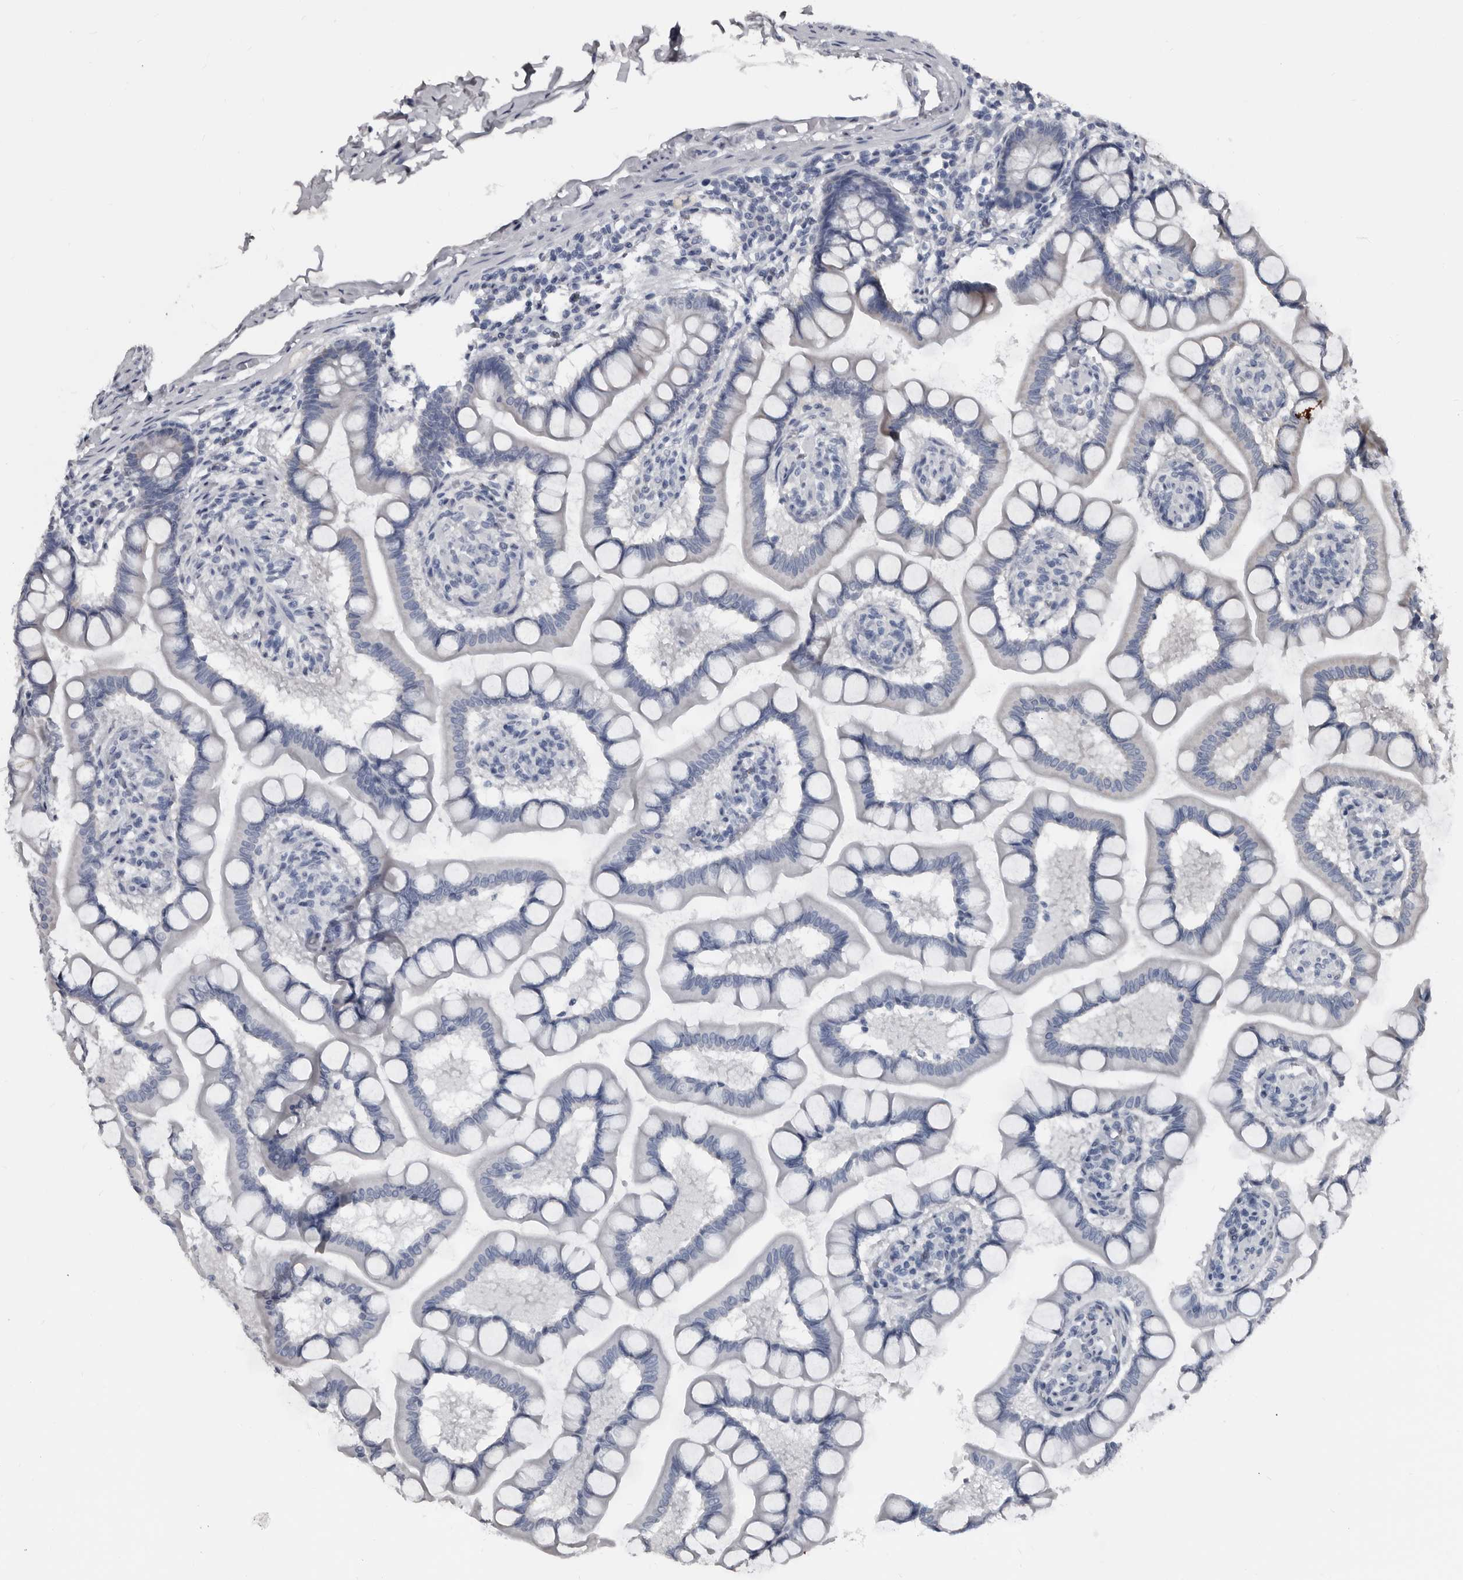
{"staining": {"intensity": "moderate", "quantity": "25%-75%", "location": "cytoplasmic/membranous"}, "tissue": "small intestine", "cell_type": "Glandular cells", "image_type": "normal", "snomed": [{"axis": "morphology", "description": "Normal tissue, NOS"}, {"axis": "topography", "description": "Small intestine"}], "caption": "A histopathology image showing moderate cytoplasmic/membranous staining in about 25%-75% of glandular cells in unremarkable small intestine, as visualized by brown immunohistochemical staining.", "gene": "GREB1", "patient": {"sex": "male", "age": 41}}